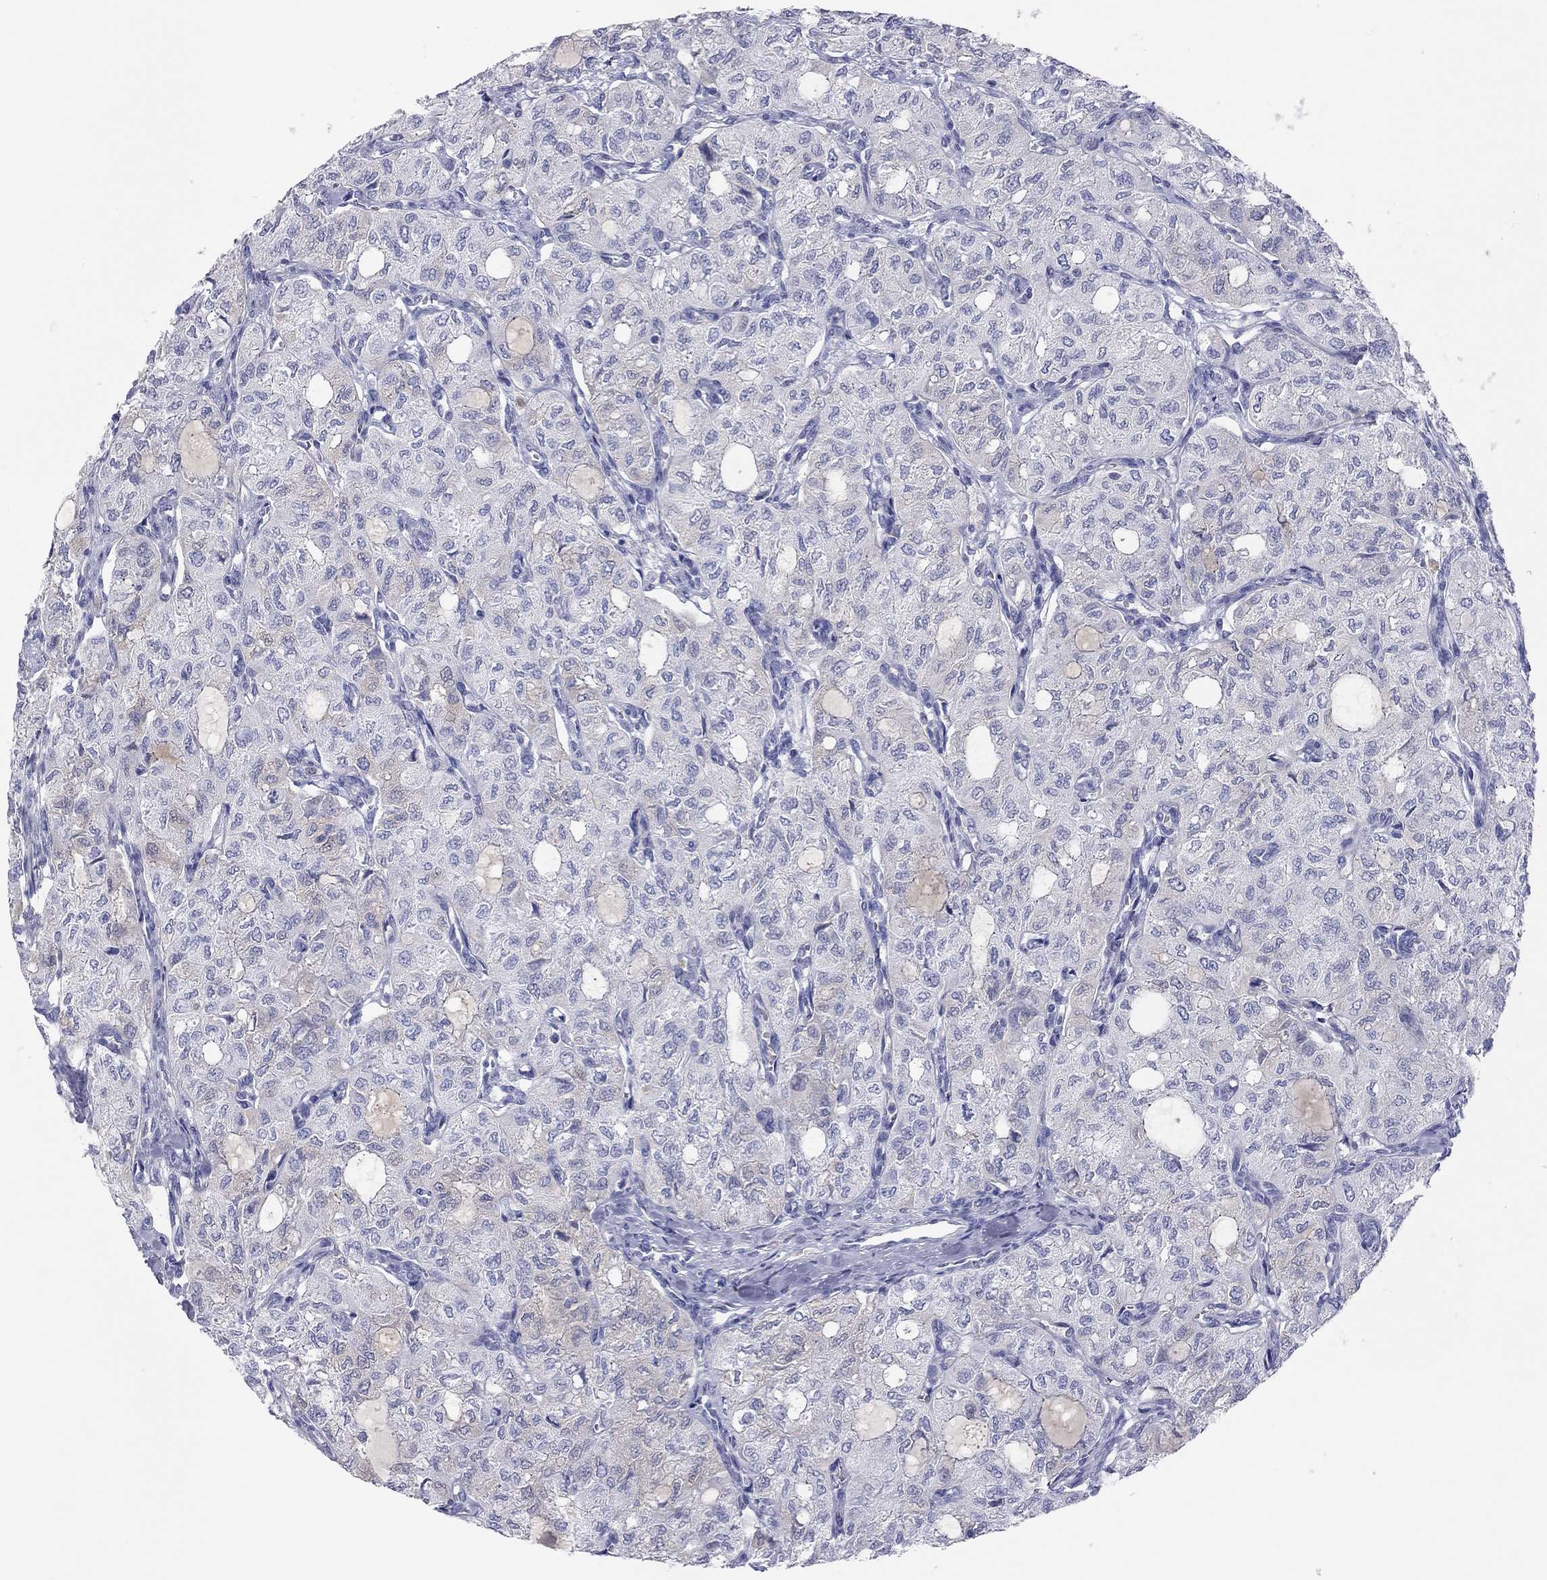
{"staining": {"intensity": "negative", "quantity": "none", "location": "none"}, "tissue": "thyroid cancer", "cell_type": "Tumor cells", "image_type": "cancer", "snomed": [{"axis": "morphology", "description": "Follicular adenoma carcinoma, NOS"}, {"axis": "topography", "description": "Thyroid gland"}], "caption": "The IHC histopathology image has no significant positivity in tumor cells of thyroid follicular adenoma carcinoma tissue.", "gene": "ST7L", "patient": {"sex": "male", "age": 75}}